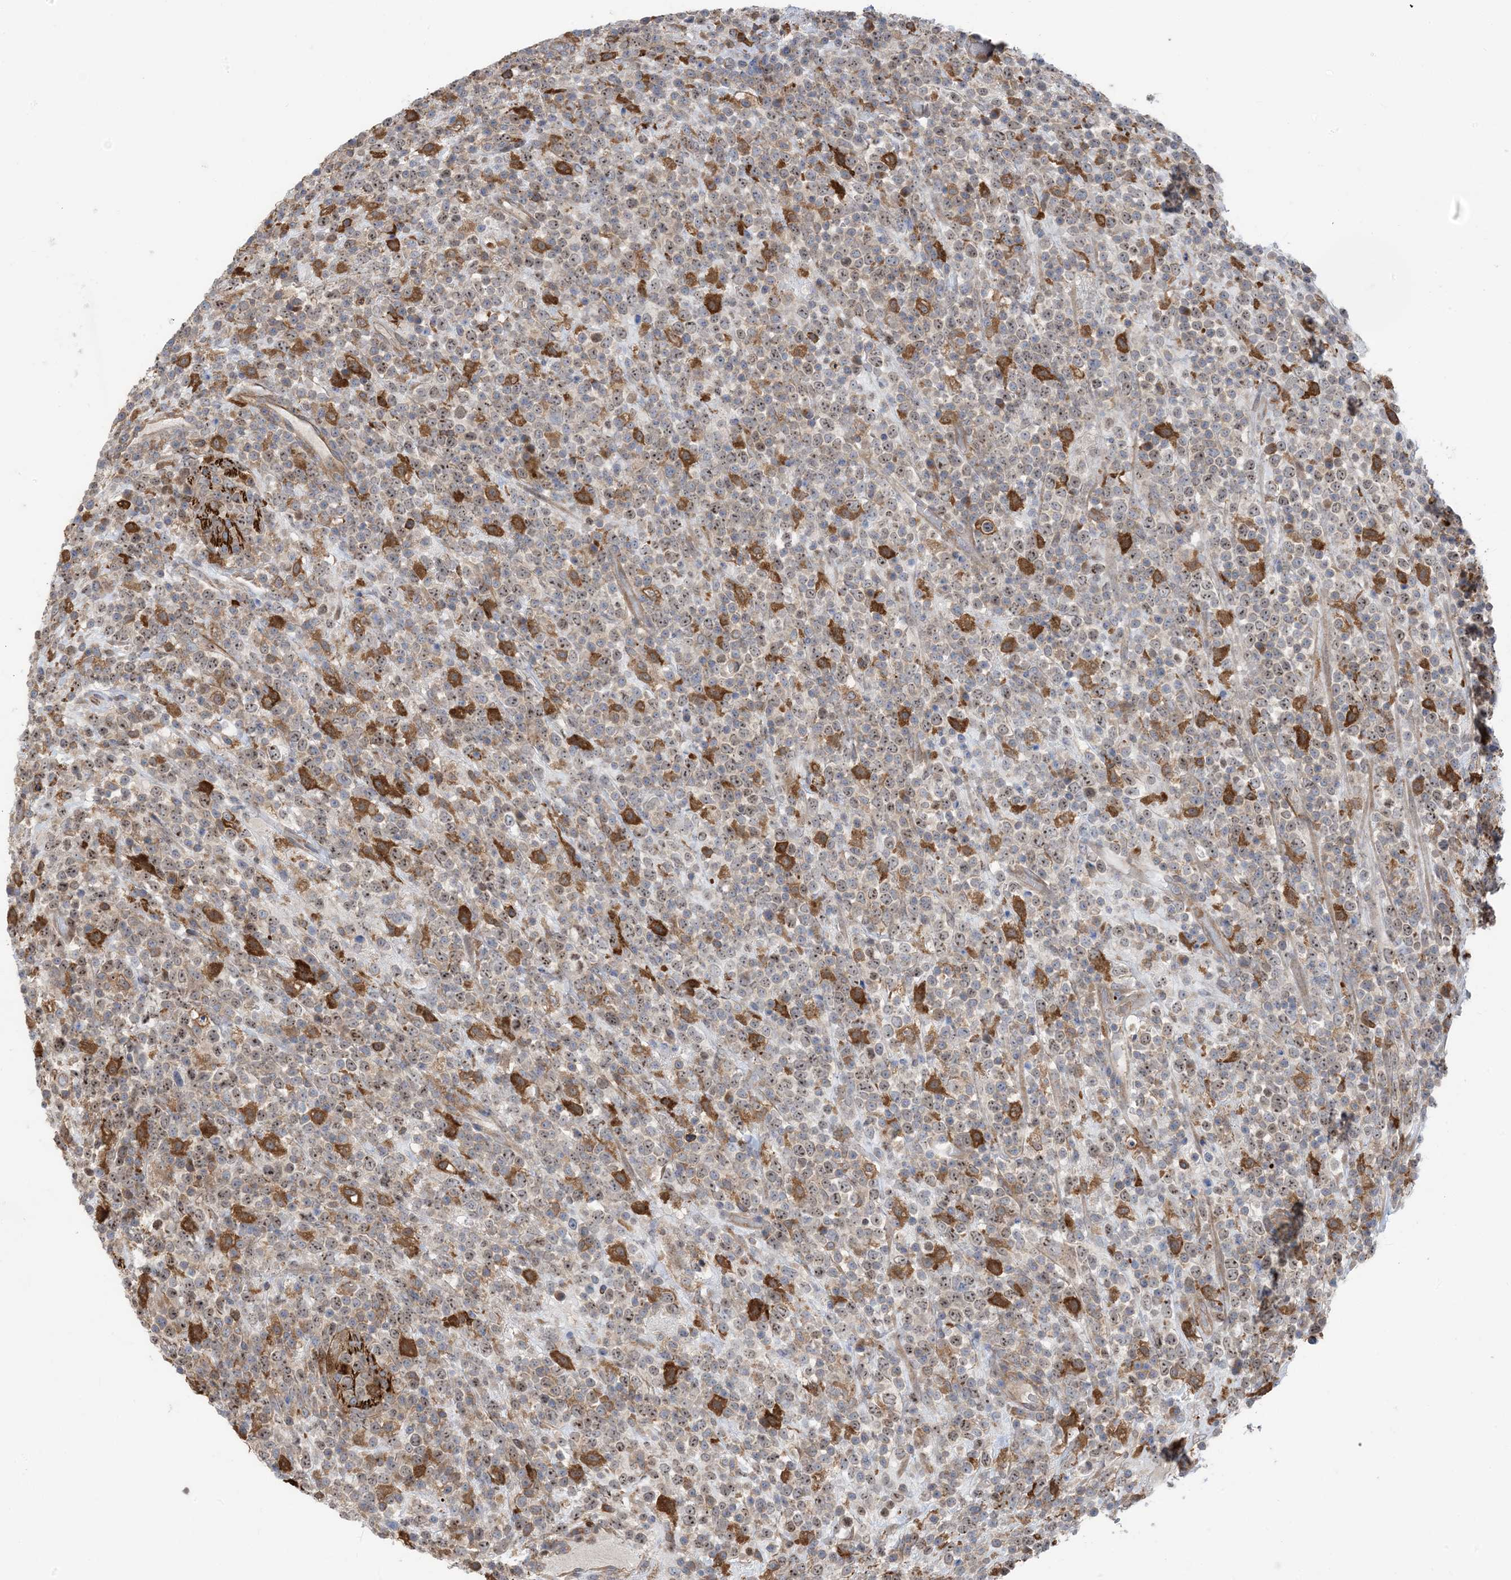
{"staining": {"intensity": "weak", "quantity": "25%-75%", "location": "nuclear"}, "tissue": "lymphoma", "cell_type": "Tumor cells", "image_type": "cancer", "snomed": [{"axis": "morphology", "description": "Malignant lymphoma, non-Hodgkin's type, High grade"}, {"axis": "topography", "description": "Colon"}], "caption": "Lymphoma tissue reveals weak nuclear staining in approximately 25%-75% of tumor cells, visualized by immunohistochemistry.", "gene": "HS1BP3", "patient": {"sex": "female", "age": 53}}